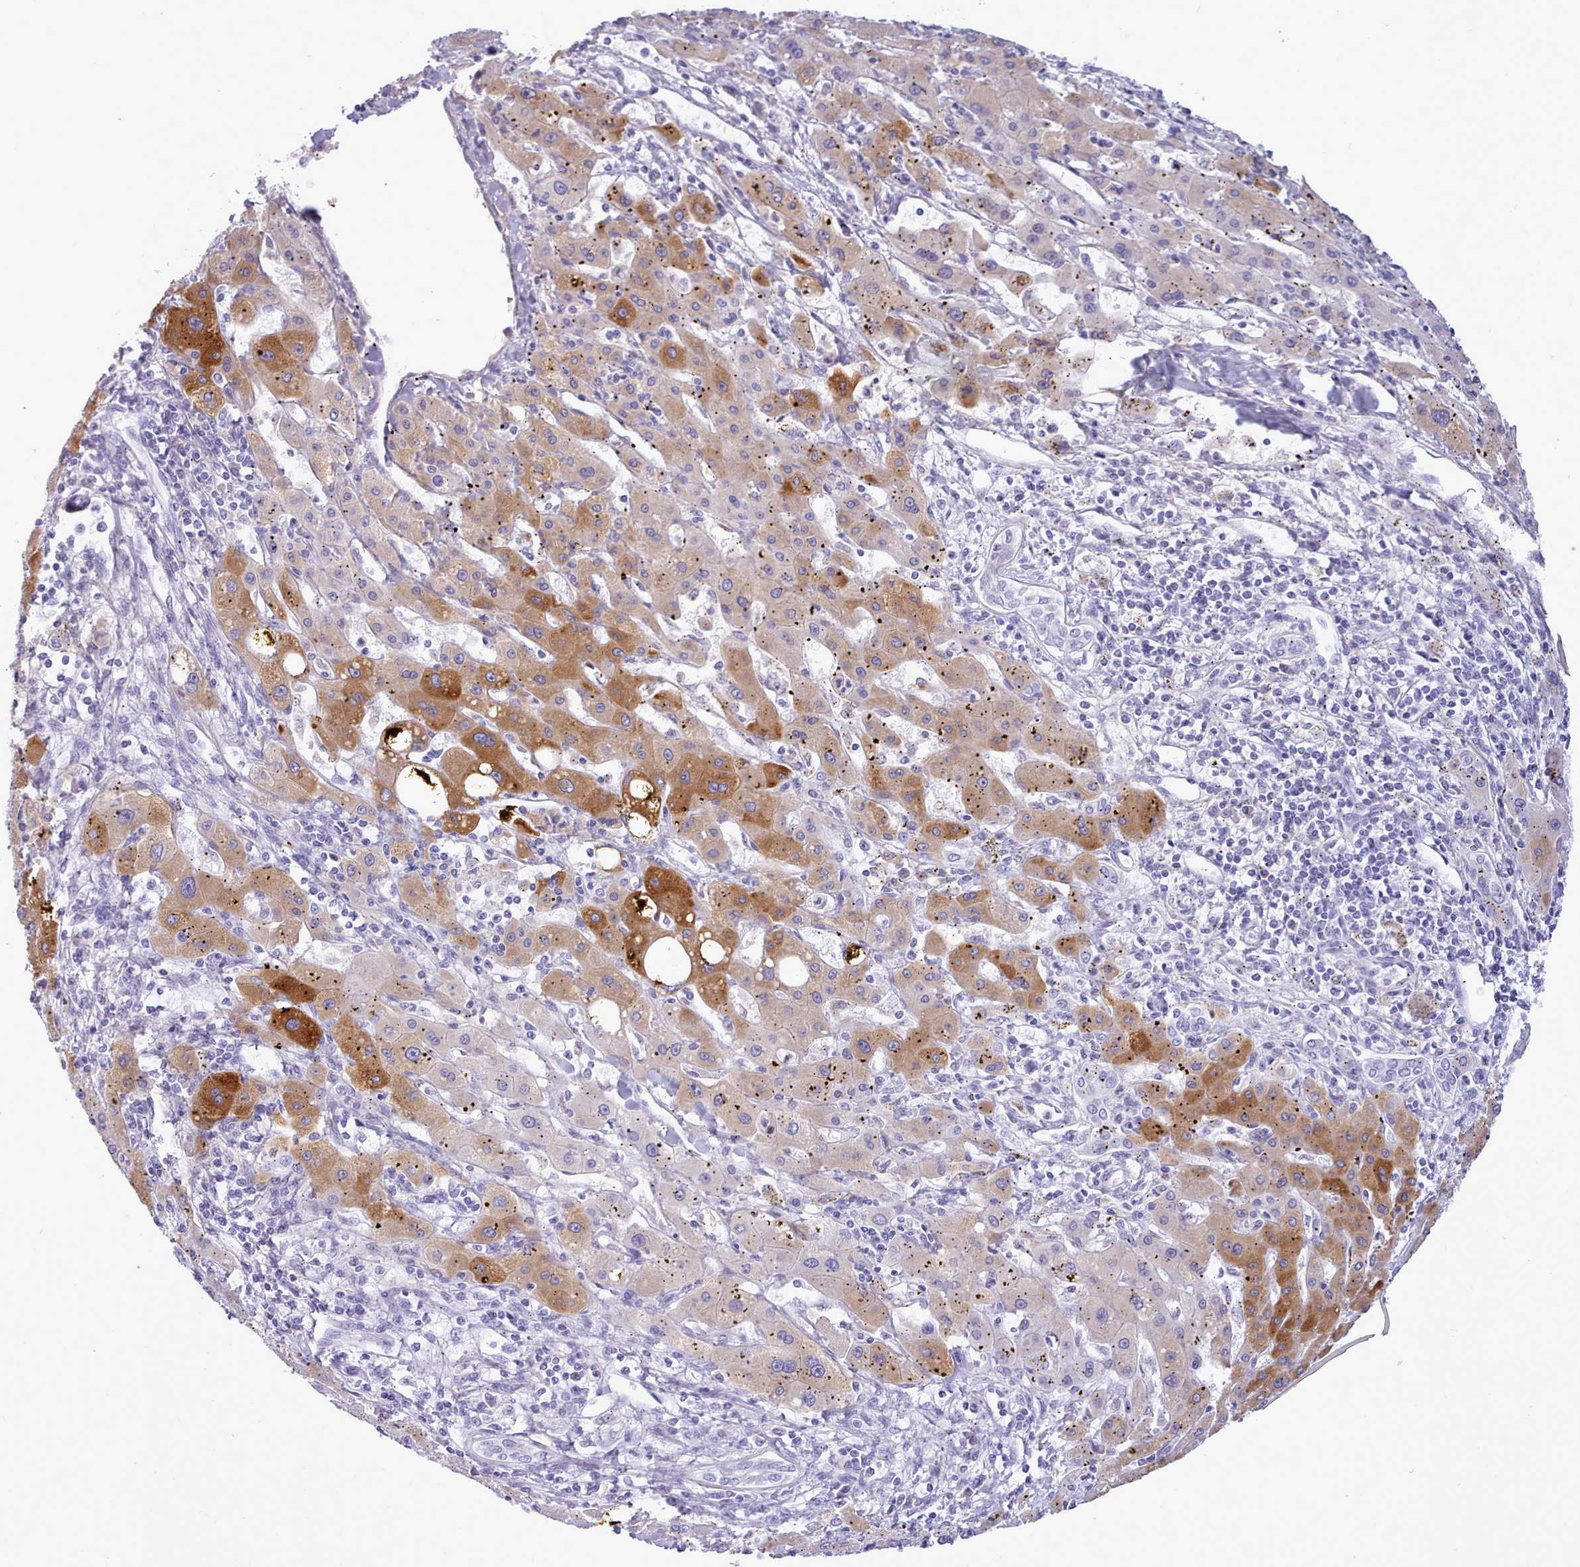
{"staining": {"intensity": "strong", "quantity": "<25%", "location": "cytoplasmic/membranous"}, "tissue": "liver cancer", "cell_type": "Tumor cells", "image_type": "cancer", "snomed": [{"axis": "morphology", "description": "Carcinoma, Hepatocellular, NOS"}, {"axis": "topography", "description": "Liver"}], "caption": "Immunohistochemical staining of human liver cancer reveals medium levels of strong cytoplasmic/membranous protein positivity in approximately <25% of tumor cells.", "gene": "CYP2A13", "patient": {"sex": "male", "age": 72}}